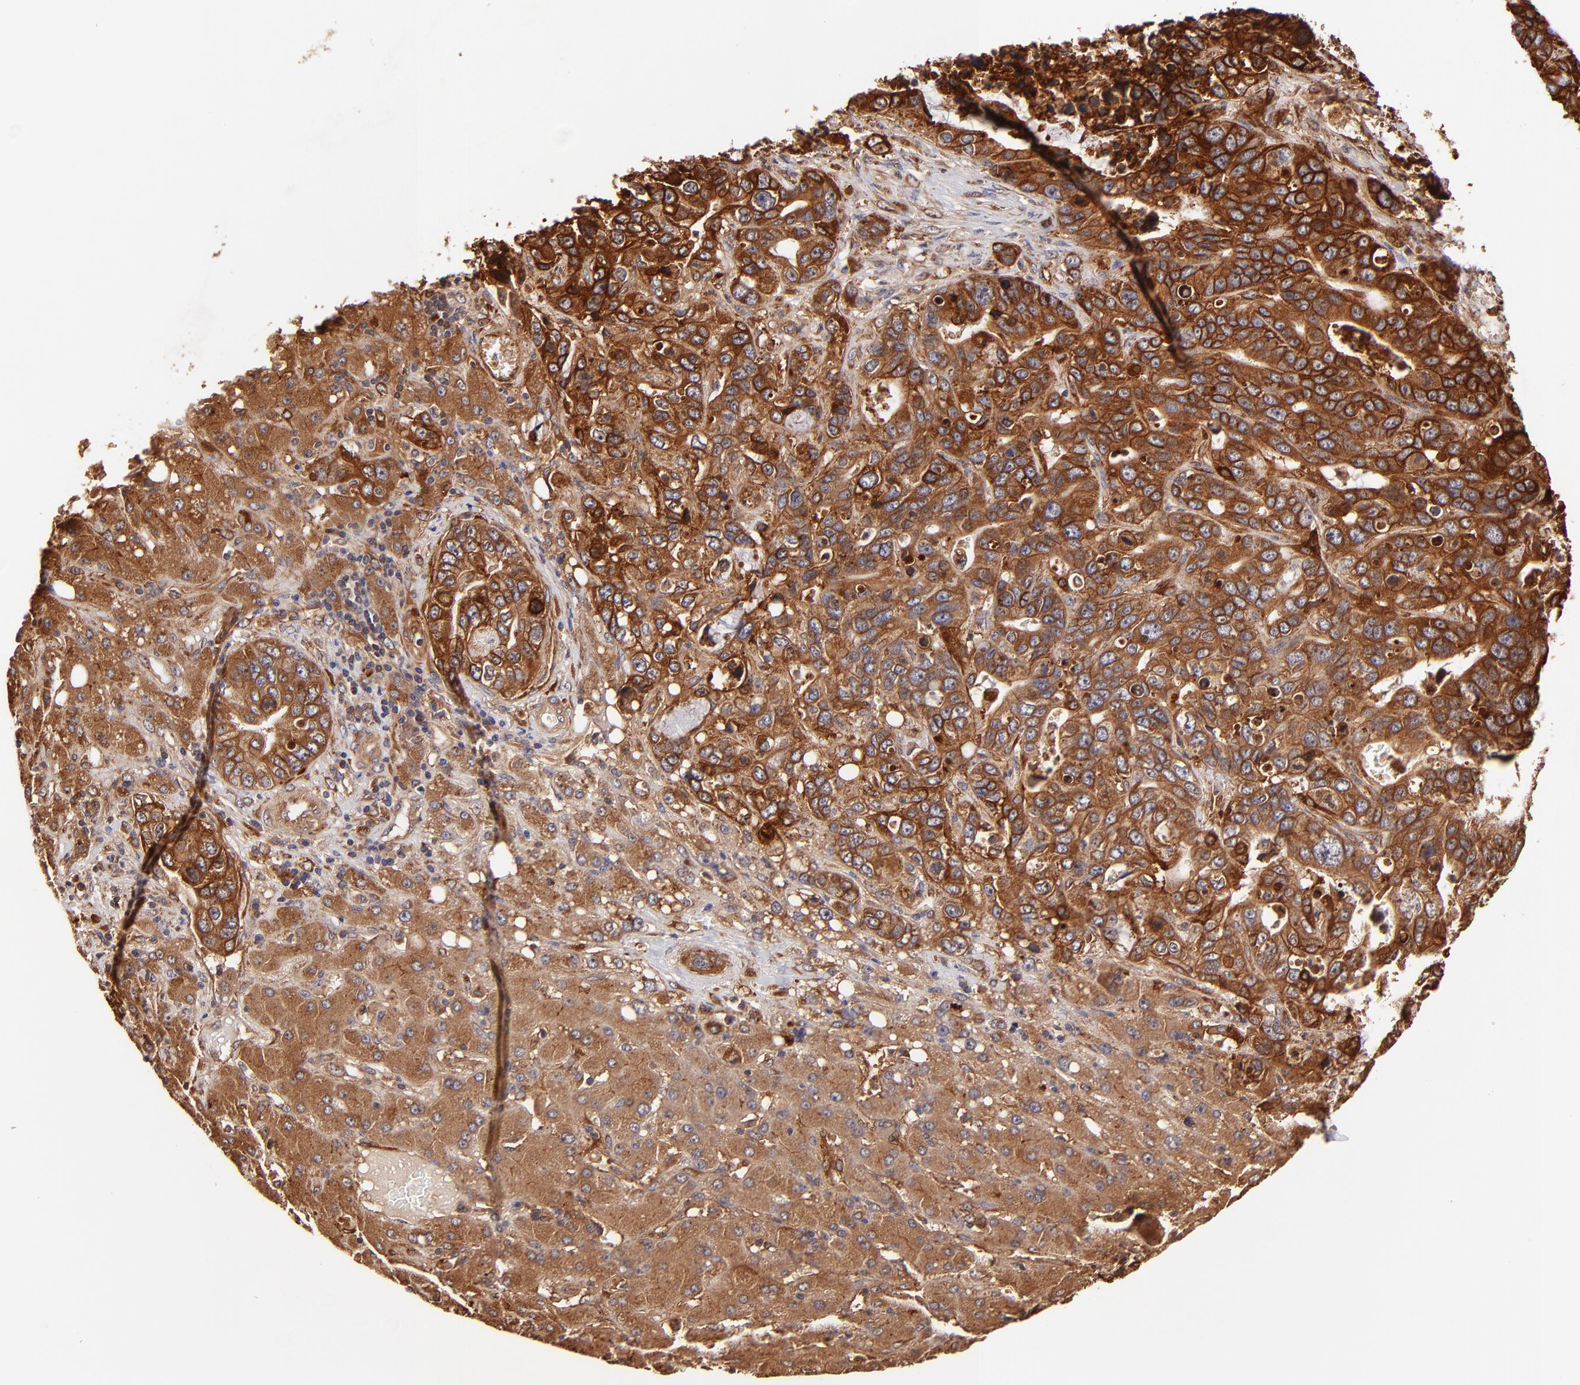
{"staining": {"intensity": "strong", "quantity": ">75%", "location": "cytoplasmic/membranous"}, "tissue": "liver cancer", "cell_type": "Tumor cells", "image_type": "cancer", "snomed": [{"axis": "morphology", "description": "Cholangiocarcinoma"}, {"axis": "topography", "description": "Liver"}], "caption": "Protein staining exhibits strong cytoplasmic/membranous positivity in approximately >75% of tumor cells in liver cholangiocarcinoma.", "gene": "ITGB1", "patient": {"sex": "female", "age": 65}}